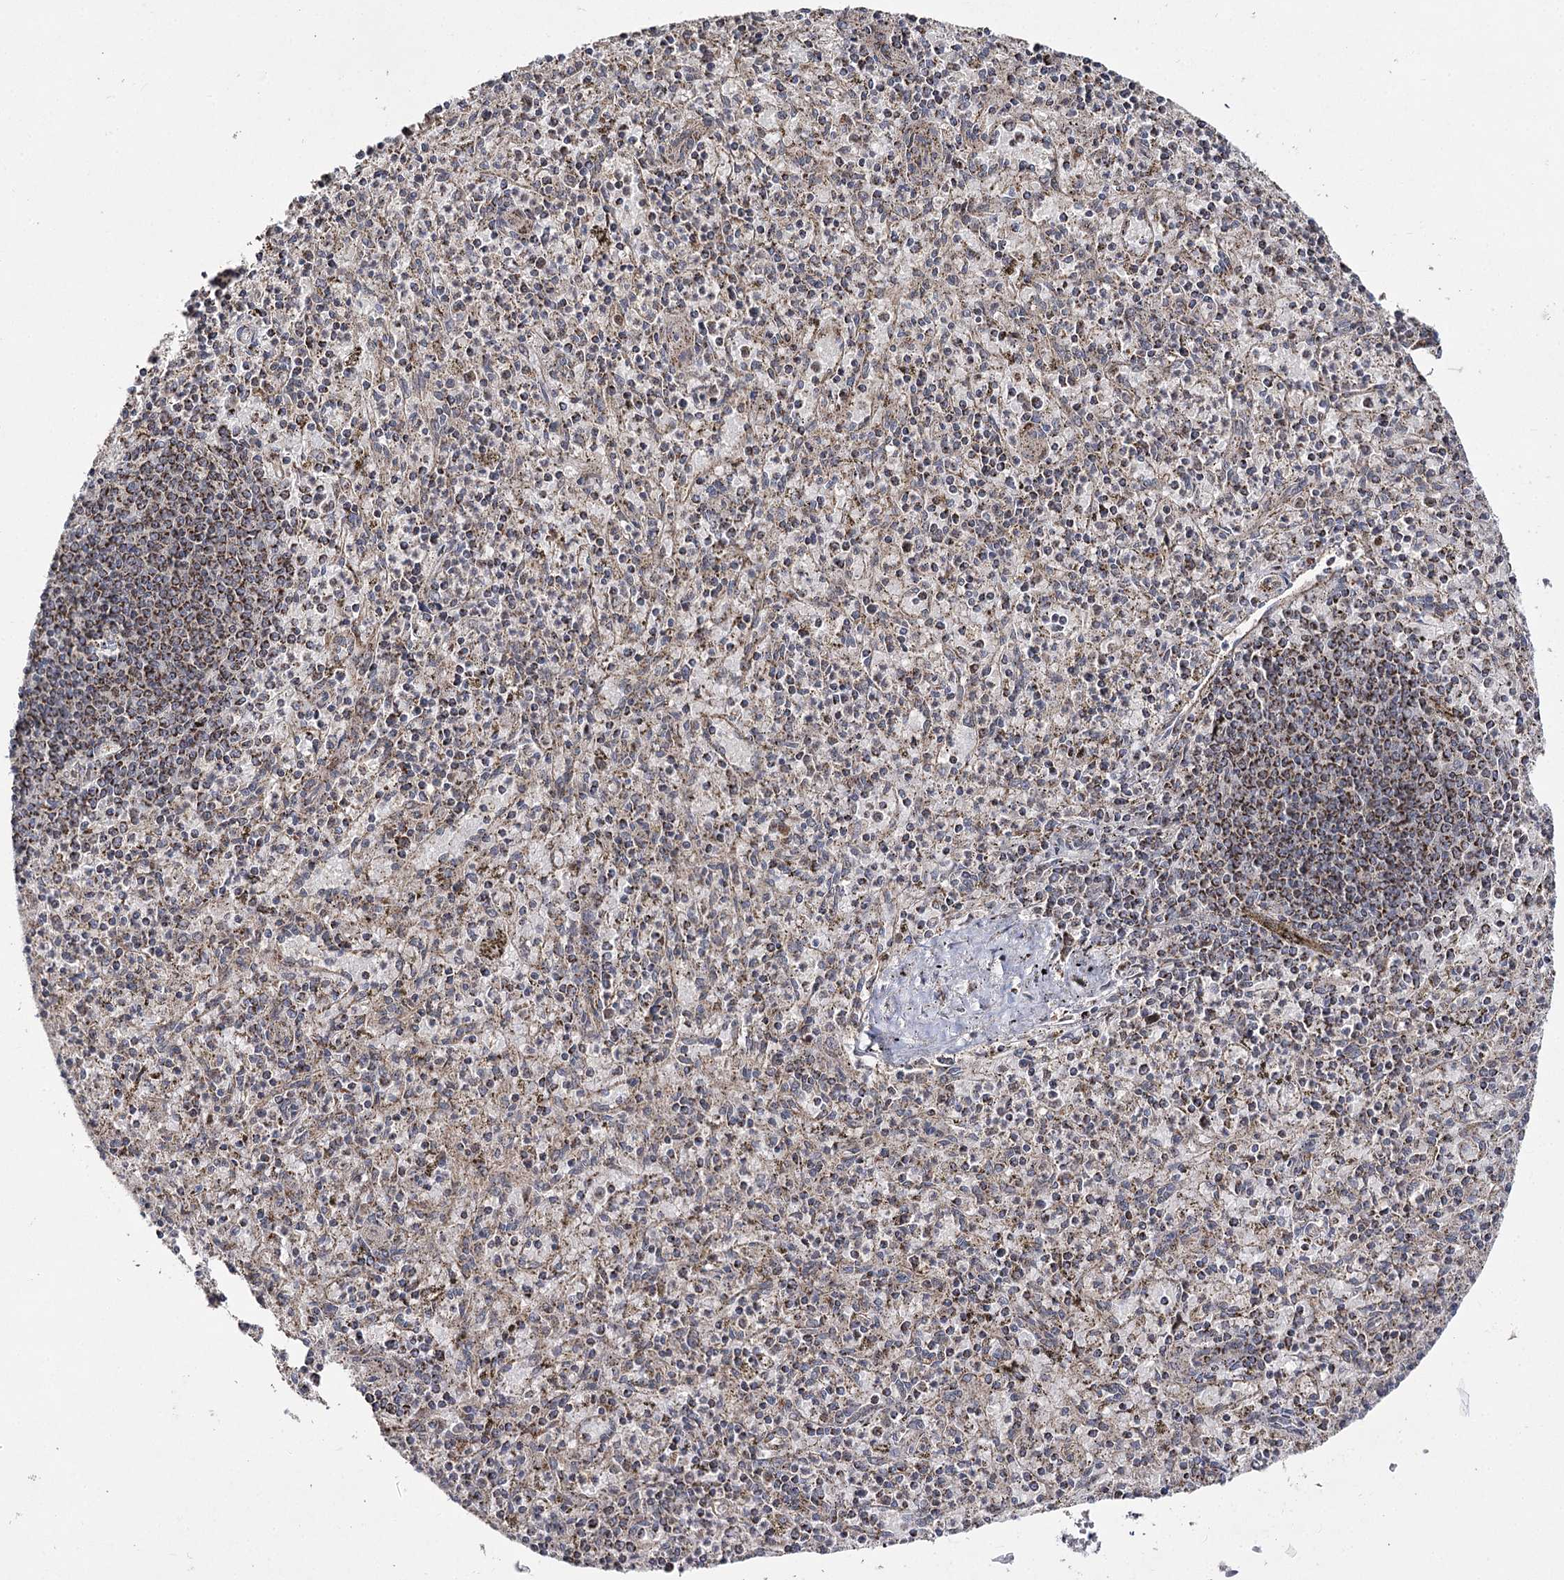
{"staining": {"intensity": "moderate", "quantity": "25%-75%", "location": "cytoplasmic/membranous"}, "tissue": "spleen", "cell_type": "Cells in red pulp", "image_type": "normal", "snomed": [{"axis": "morphology", "description": "Normal tissue, NOS"}, {"axis": "topography", "description": "Spleen"}], "caption": "IHC of unremarkable human spleen shows medium levels of moderate cytoplasmic/membranous staining in about 25%-75% of cells in red pulp. (DAB (3,3'-diaminobenzidine) IHC, brown staining for protein, blue staining for nuclei).", "gene": "SLC4A1AP", "patient": {"sex": "male", "age": 72}}